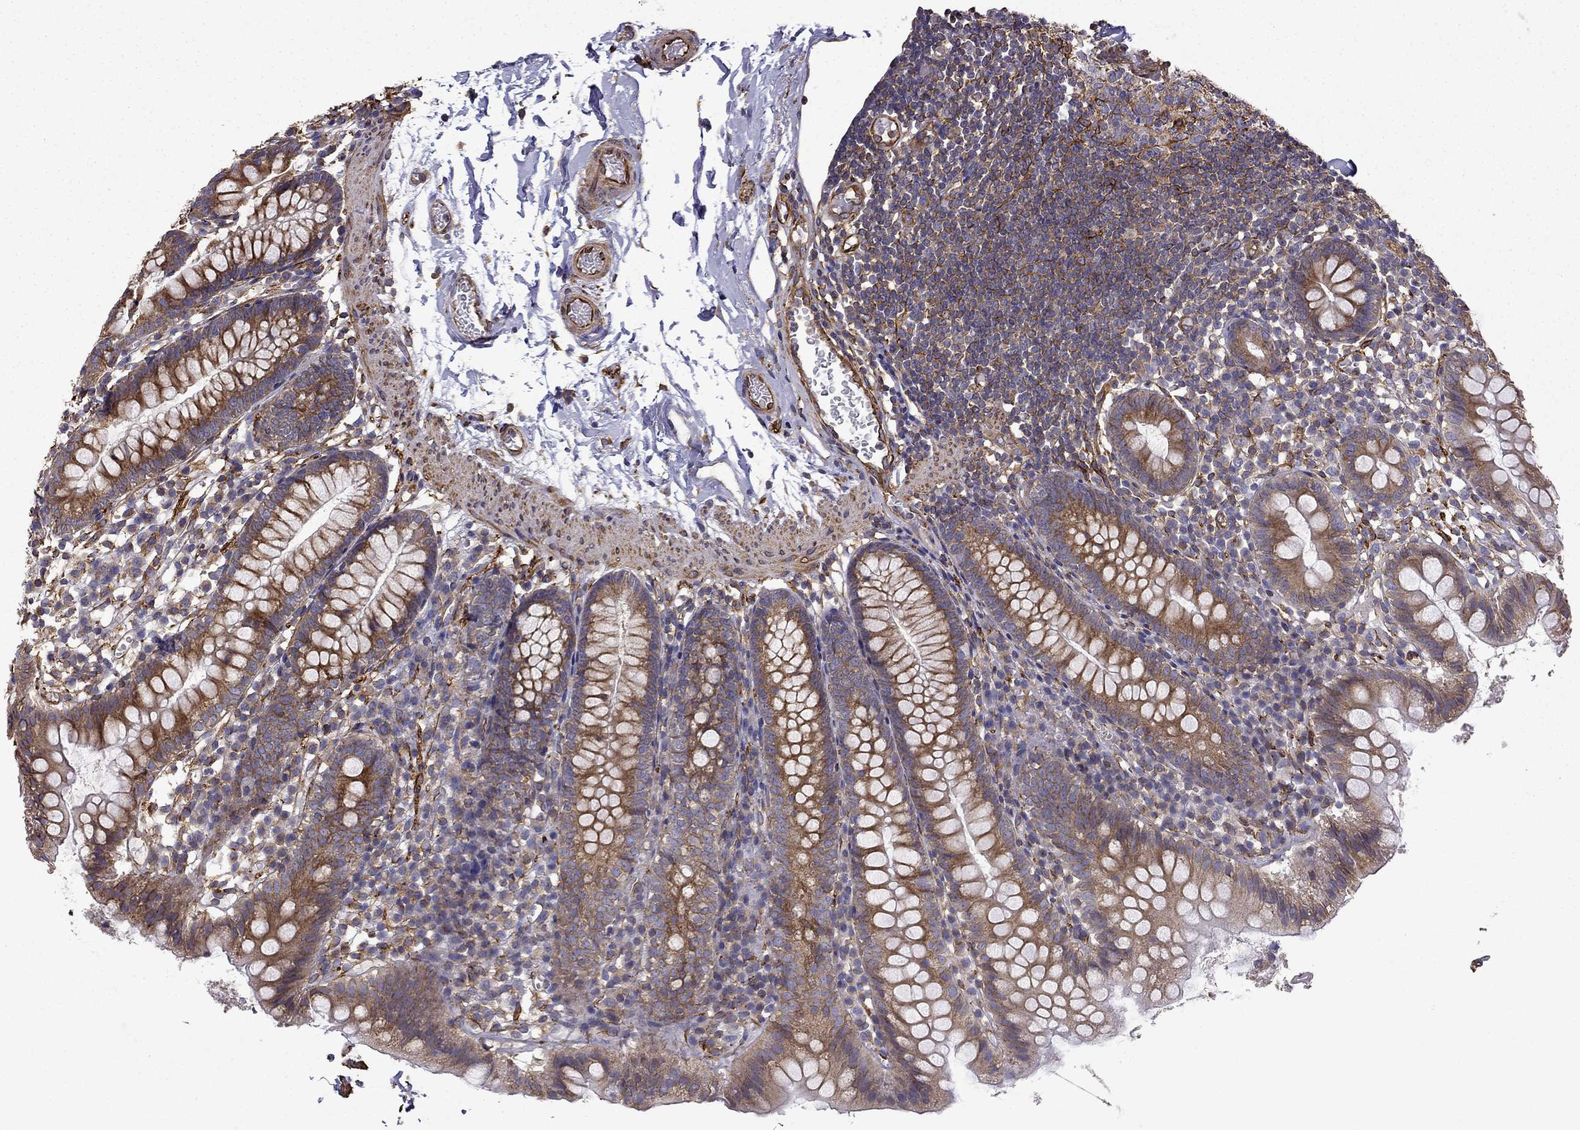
{"staining": {"intensity": "strong", "quantity": ">75%", "location": "cytoplasmic/membranous"}, "tissue": "small intestine", "cell_type": "Glandular cells", "image_type": "normal", "snomed": [{"axis": "morphology", "description": "Normal tissue, NOS"}, {"axis": "topography", "description": "Small intestine"}], "caption": "A high-resolution photomicrograph shows immunohistochemistry staining of unremarkable small intestine, which reveals strong cytoplasmic/membranous positivity in about >75% of glandular cells.", "gene": "MAP4", "patient": {"sex": "female", "age": 90}}